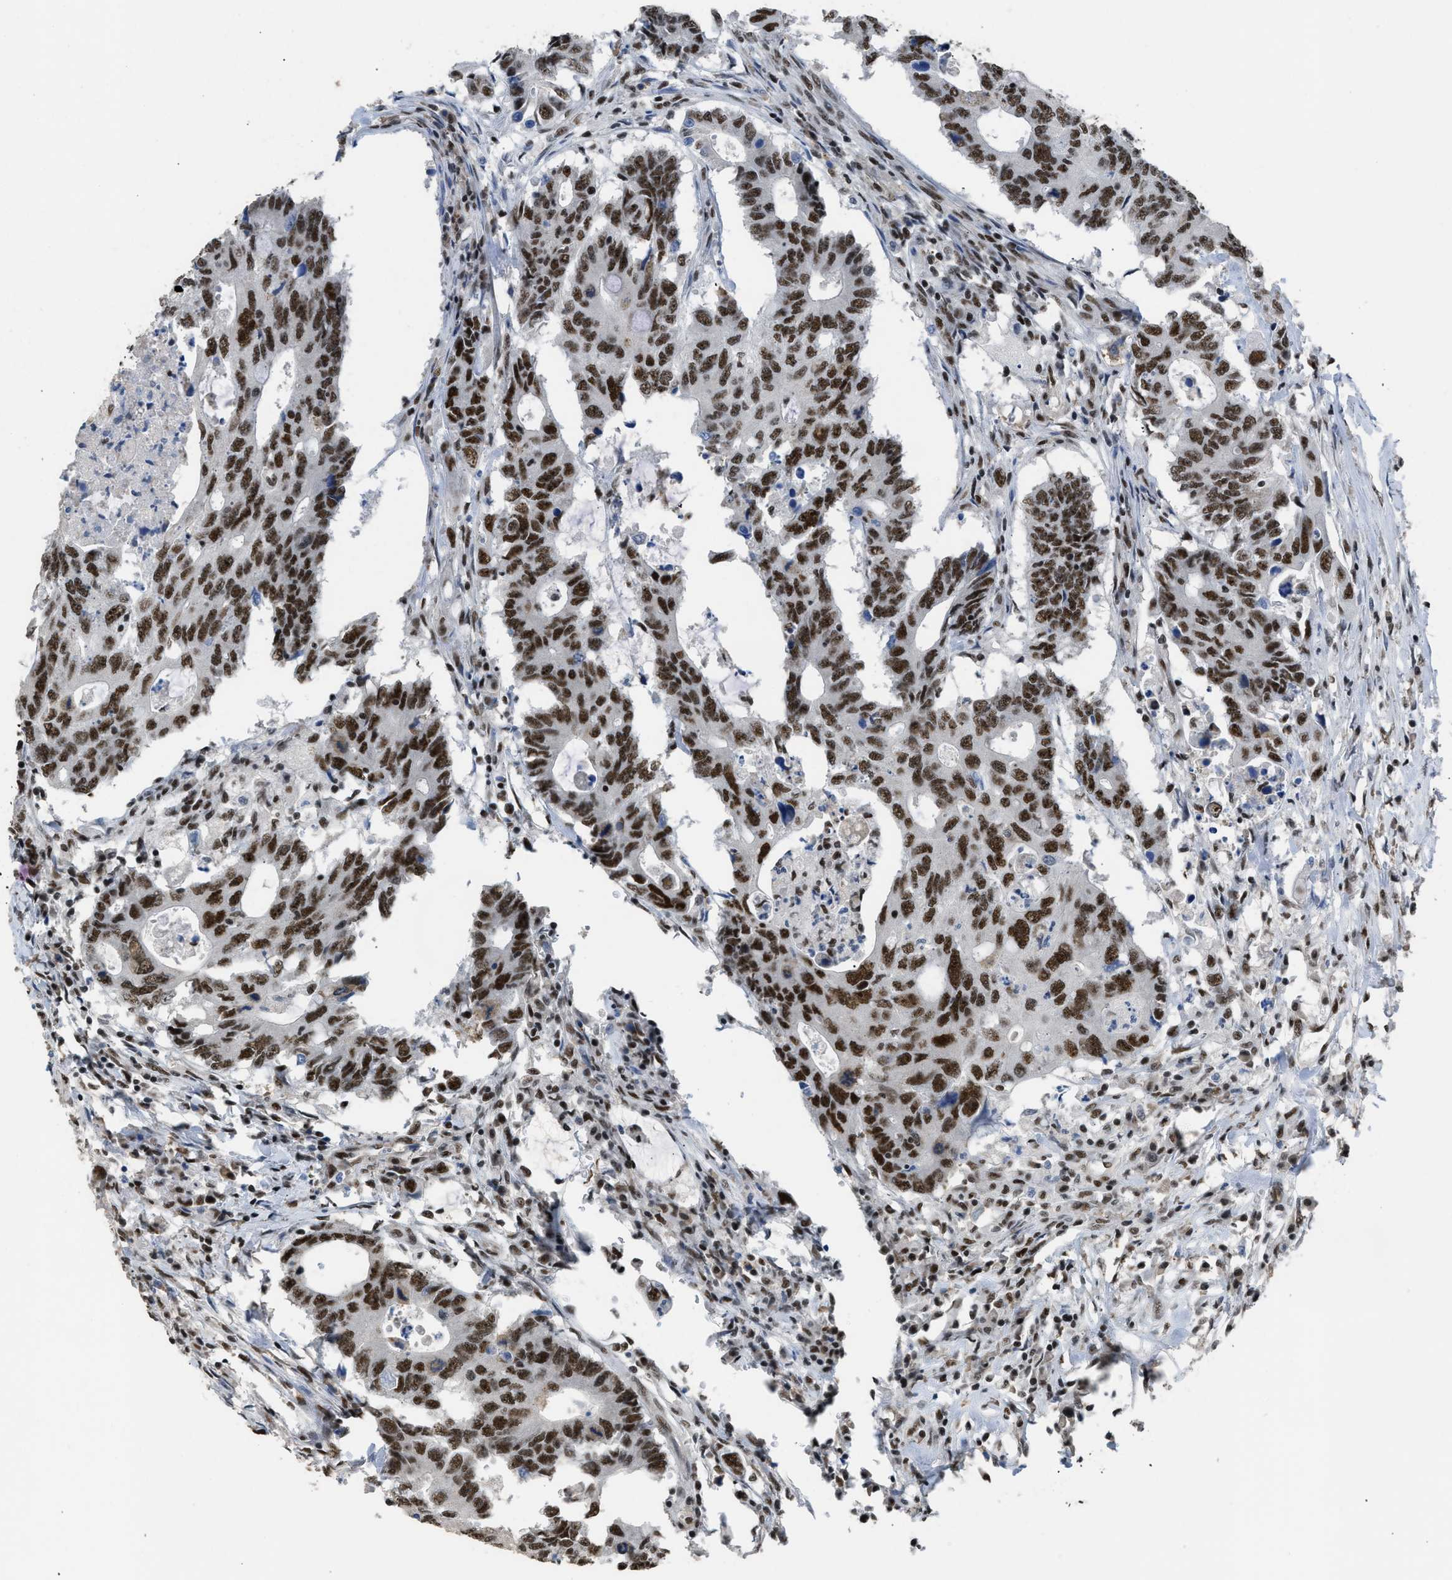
{"staining": {"intensity": "strong", "quantity": ">75%", "location": "nuclear"}, "tissue": "colorectal cancer", "cell_type": "Tumor cells", "image_type": "cancer", "snomed": [{"axis": "morphology", "description": "Adenocarcinoma, NOS"}, {"axis": "topography", "description": "Colon"}], "caption": "Immunohistochemistry (IHC) staining of colorectal adenocarcinoma, which exhibits high levels of strong nuclear staining in approximately >75% of tumor cells indicating strong nuclear protein positivity. The staining was performed using DAB (3,3'-diaminobenzidine) (brown) for protein detection and nuclei were counterstained in hematoxylin (blue).", "gene": "SCAF4", "patient": {"sex": "male", "age": 71}}